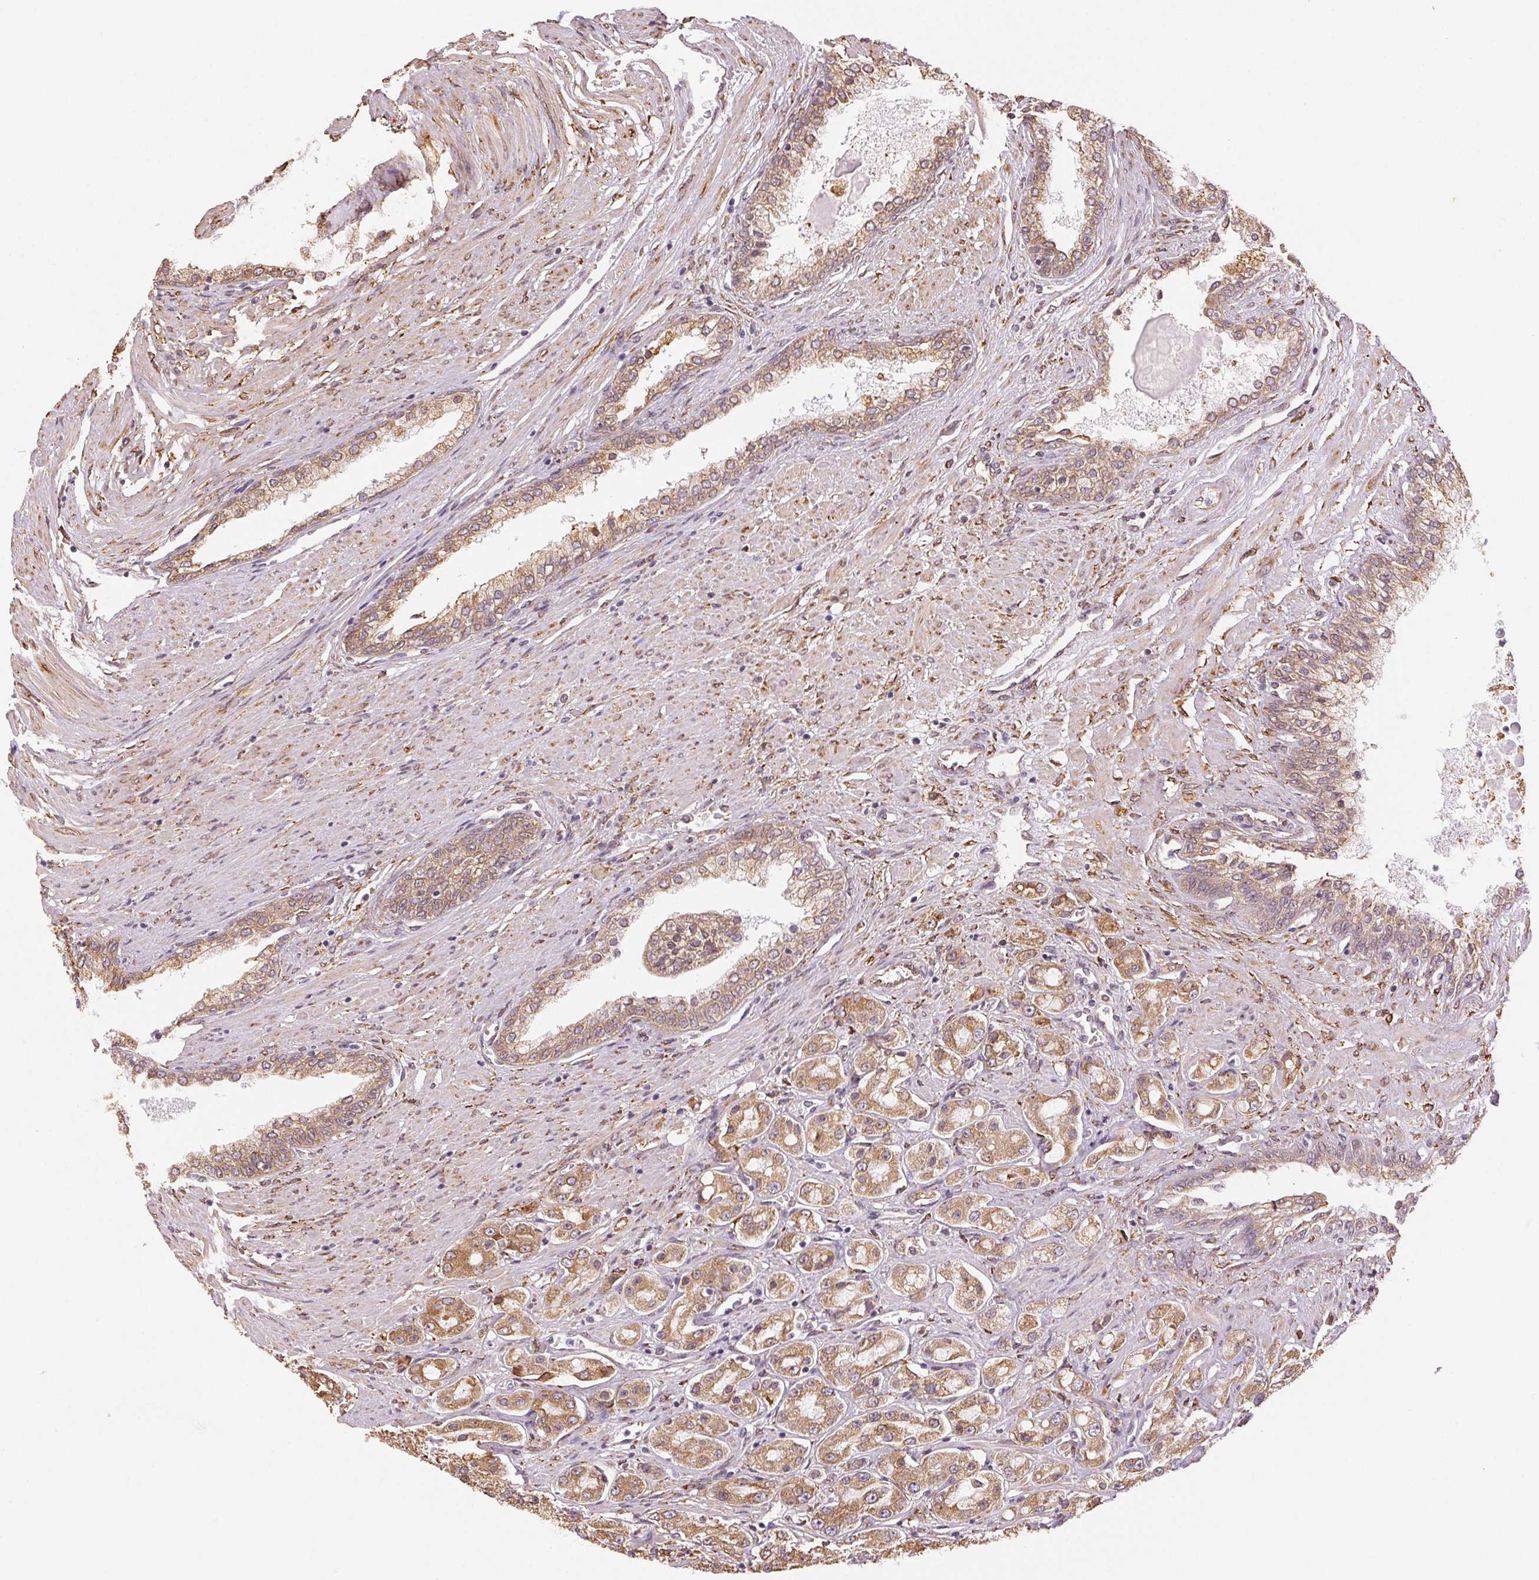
{"staining": {"intensity": "moderate", "quantity": ">75%", "location": "cytoplasmic/membranous"}, "tissue": "prostate cancer", "cell_type": "Tumor cells", "image_type": "cancer", "snomed": [{"axis": "morphology", "description": "Adenocarcinoma, High grade"}, {"axis": "topography", "description": "Prostate"}], "caption": "Prostate cancer (adenocarcinoma (high-grade)) tissue displays moderate cytoplasmic/membranous positivity in approximately >75% of tumor cells", "gene": "RCN3", "patient": {"sex": "male", "age": 67}}